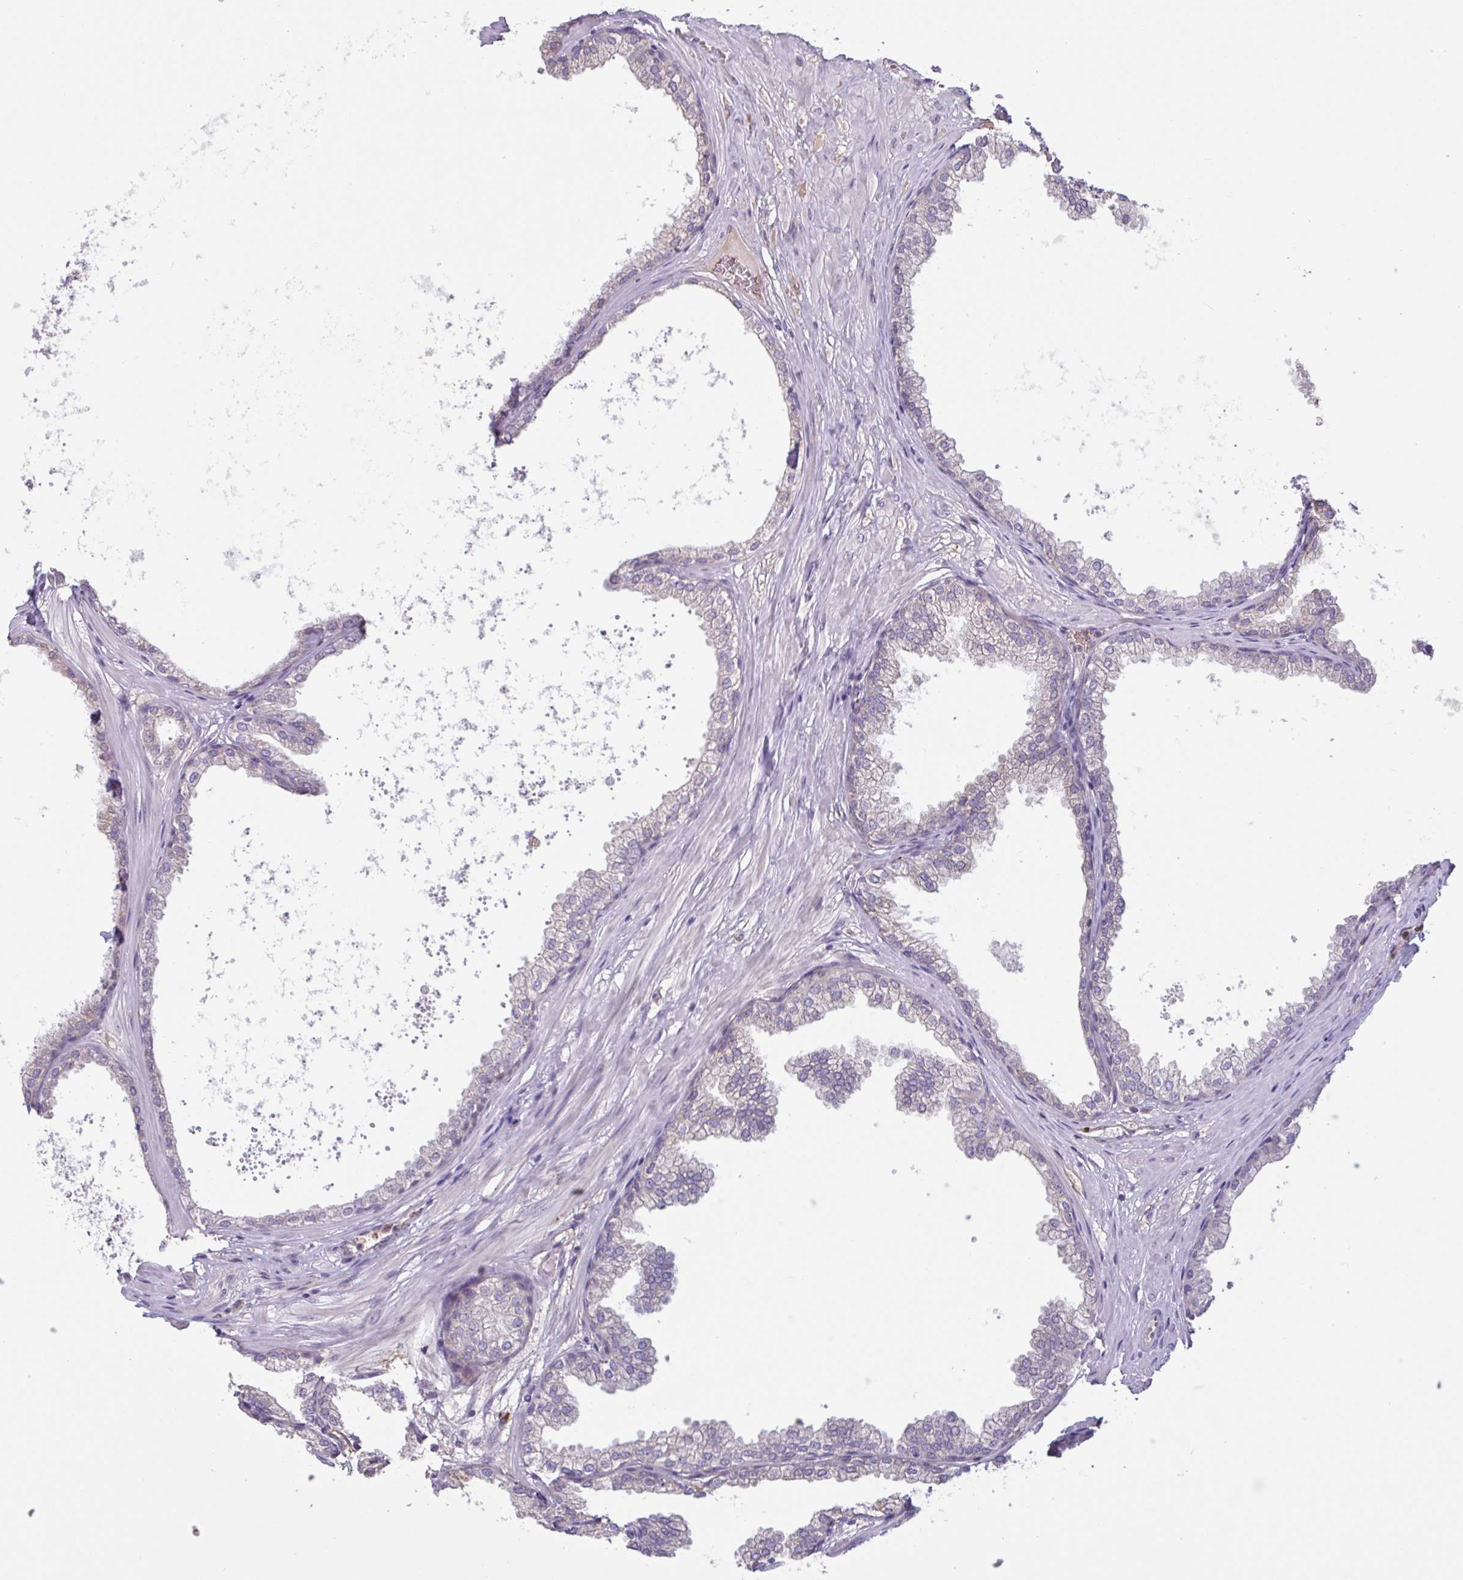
{"staining": {"intensity": "weak", "quantity": "25%-75%", "location": "cytoplasmic/membranous"}, "tissue": "prostate", "cell_type": "Glandular cells", "image_type": "normal", "snomed": [{"axis": "morphology", "description": "Normal tissue, NOS"}, {"axis": "topography", "description": "Prostate"}], "caption": "Human prostate stained with a brown dye reveals weak cytoplasmic/membranous positive expression in approximately 25%-75% of glandular cells.", "gene": "TAF1D", "patient": {"sex": "male", "age": 37}}